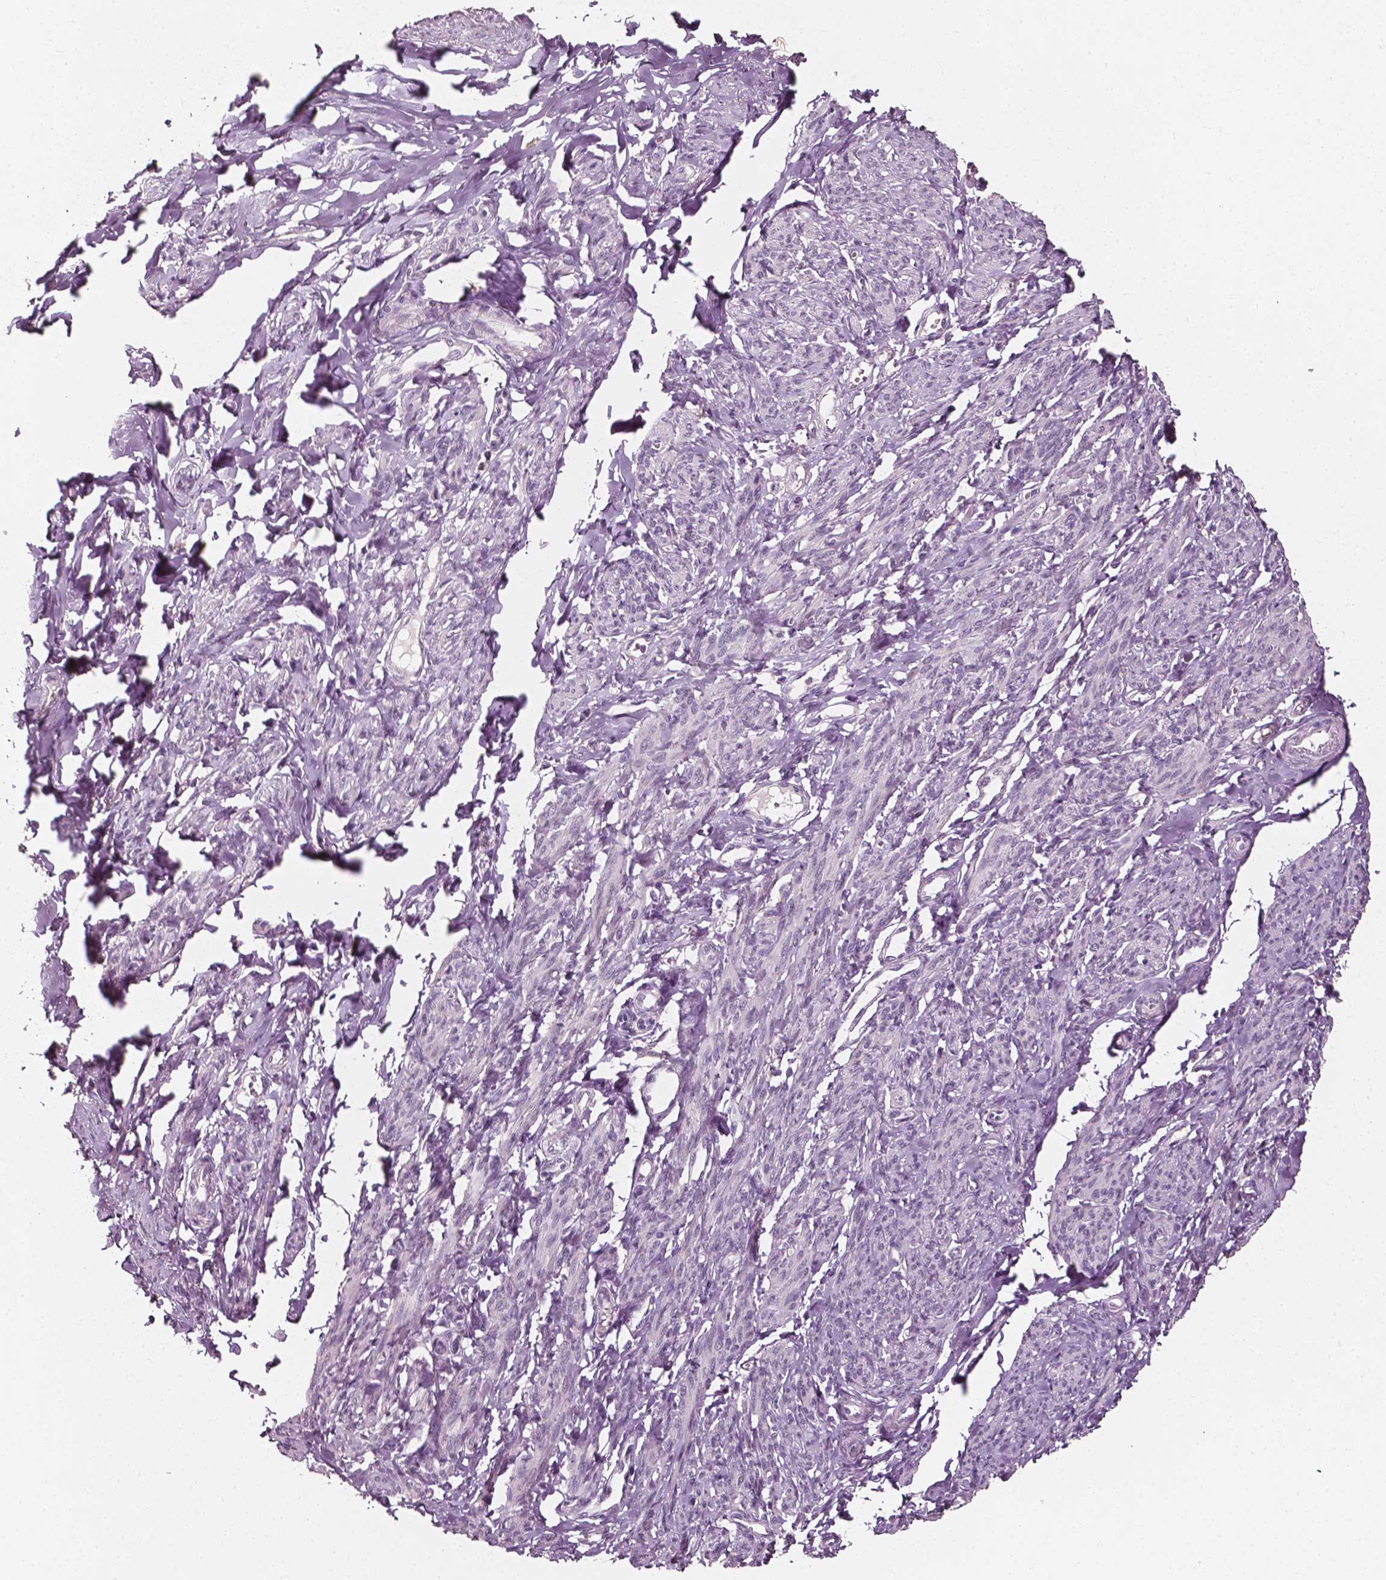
{"staining": {"intensity": "negative", "quantity": "none", "location": "none"}, "tissue": "smooth muscle", "cell_type": "Smooth muscle cells", "image_type": "normal", "snomed": [{"axis": "morphology", "description": "Normal tissue, NOS"}, {"axis": "topography", "description": "Smooth muscle"}], "caption": "This is a photomicrograph of immunohistochemistry (IHC) staining of unremarkable smooth muscle, which shows no positivity in smooth muscle cells. Brightfield microscopy of immunohistochemistry stained with DAB (brown) and hematoxylin (blue), captured at high magnification.", "gene": "PLA2R1", "patient": {"sex": "female", "age": 65}}